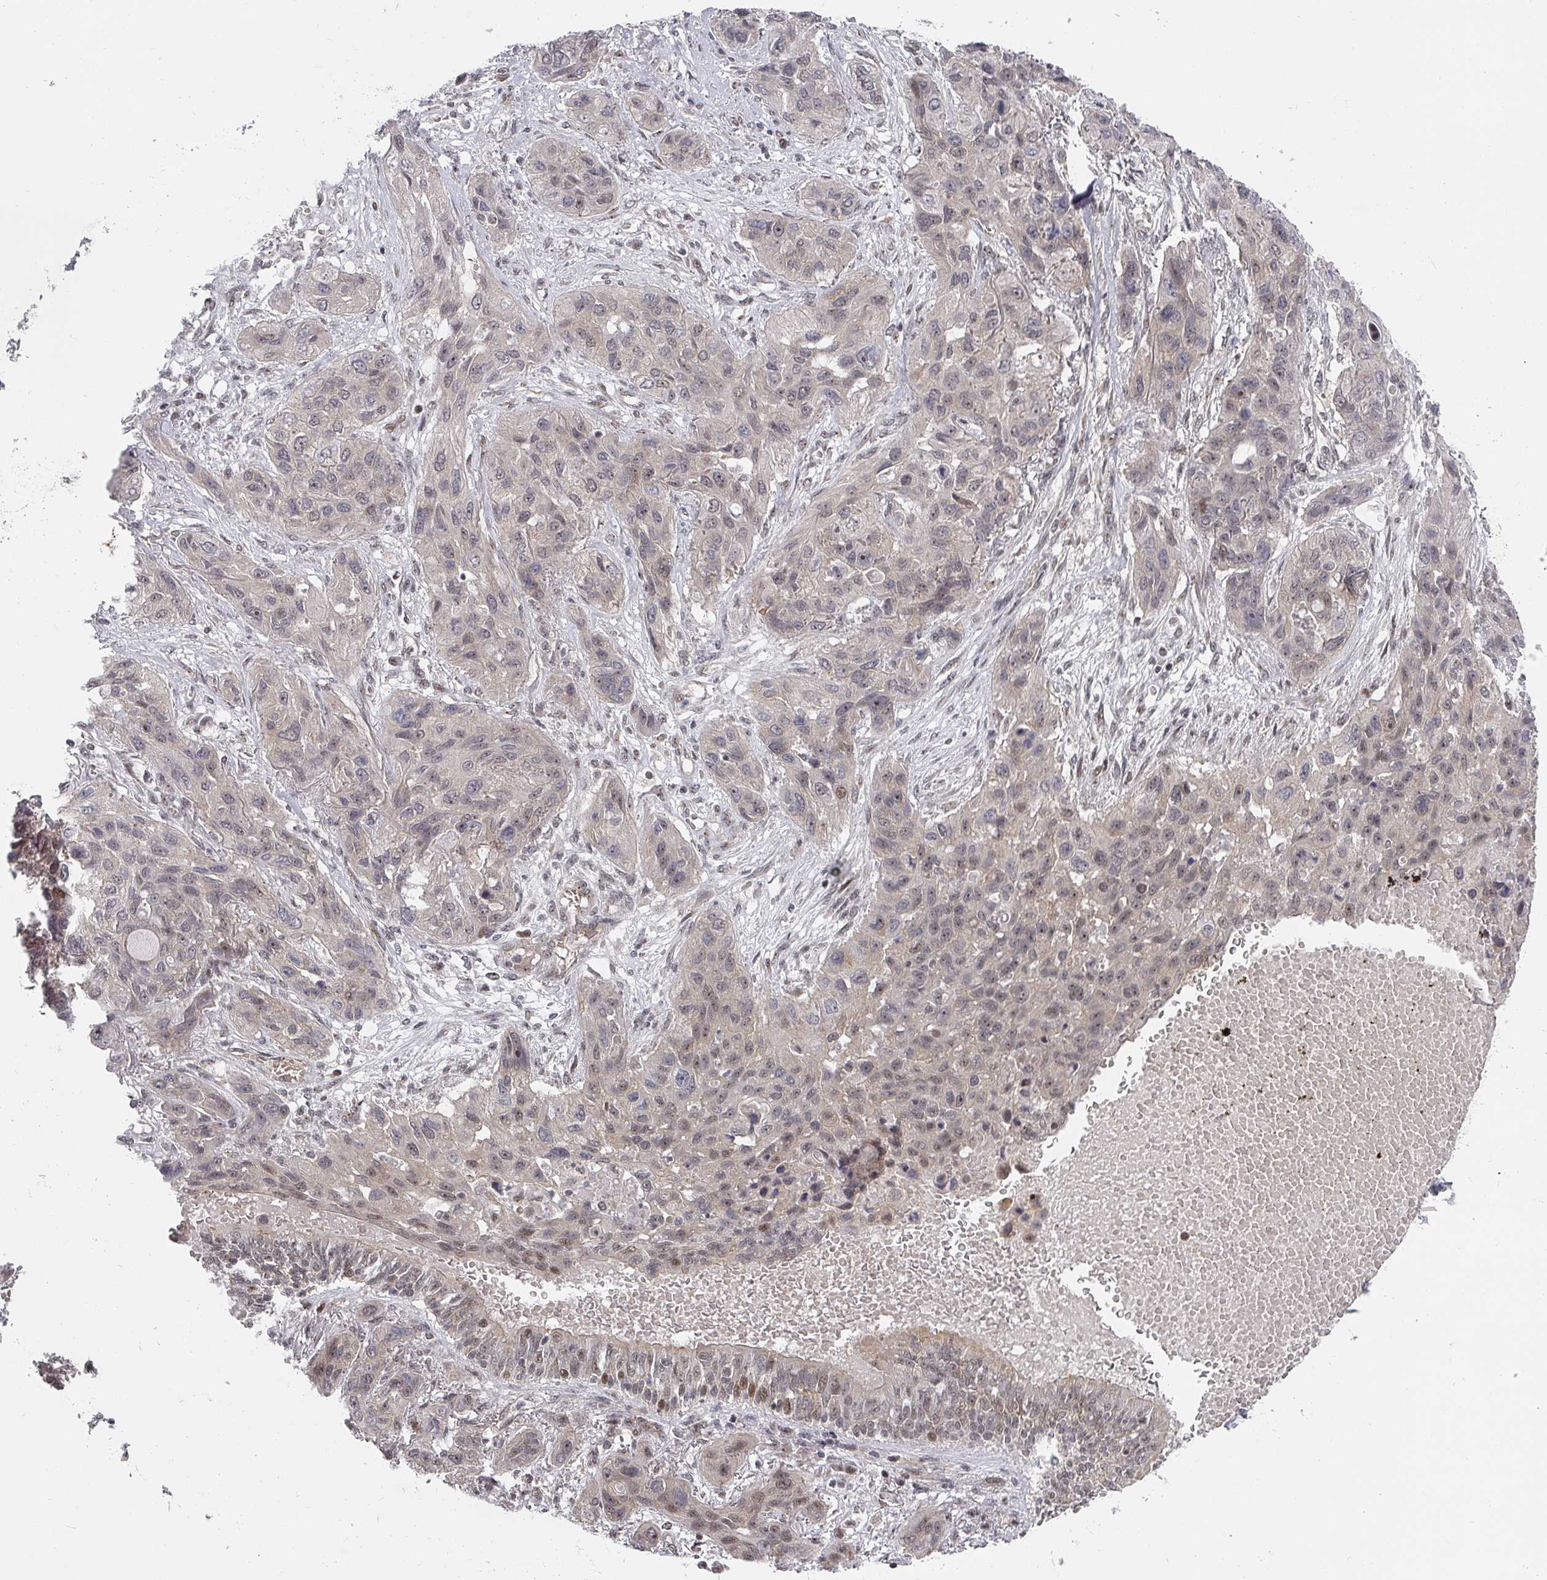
{"staining": {"intensity": "weak", "quantity": ">75%", "location": "cytoplasmic/membranous,nuclear"}, "tissue": "lung cancer", "cell_type": "Tumor cells", "image_type": "cancer", "snomed": [{"axis": "morphology", "description": "Squamous cell carcinoma, NOS"}, {"axis": "topography", "description": "Lung"}], "caption": "IHC photomicrograph of neoplastic tissue: human lung squamous cell carcinoma stained using immunohistochemistry (IHC) displays low levels of weak protein expression localized specifically in the cytoplasmic/membranous and nuclear of tumor cells, appearing as a cytoplasmic/membranous and nuclear brown color.", "gene": "KIF1C", "patient": {"sex": "female", "age": 70}}